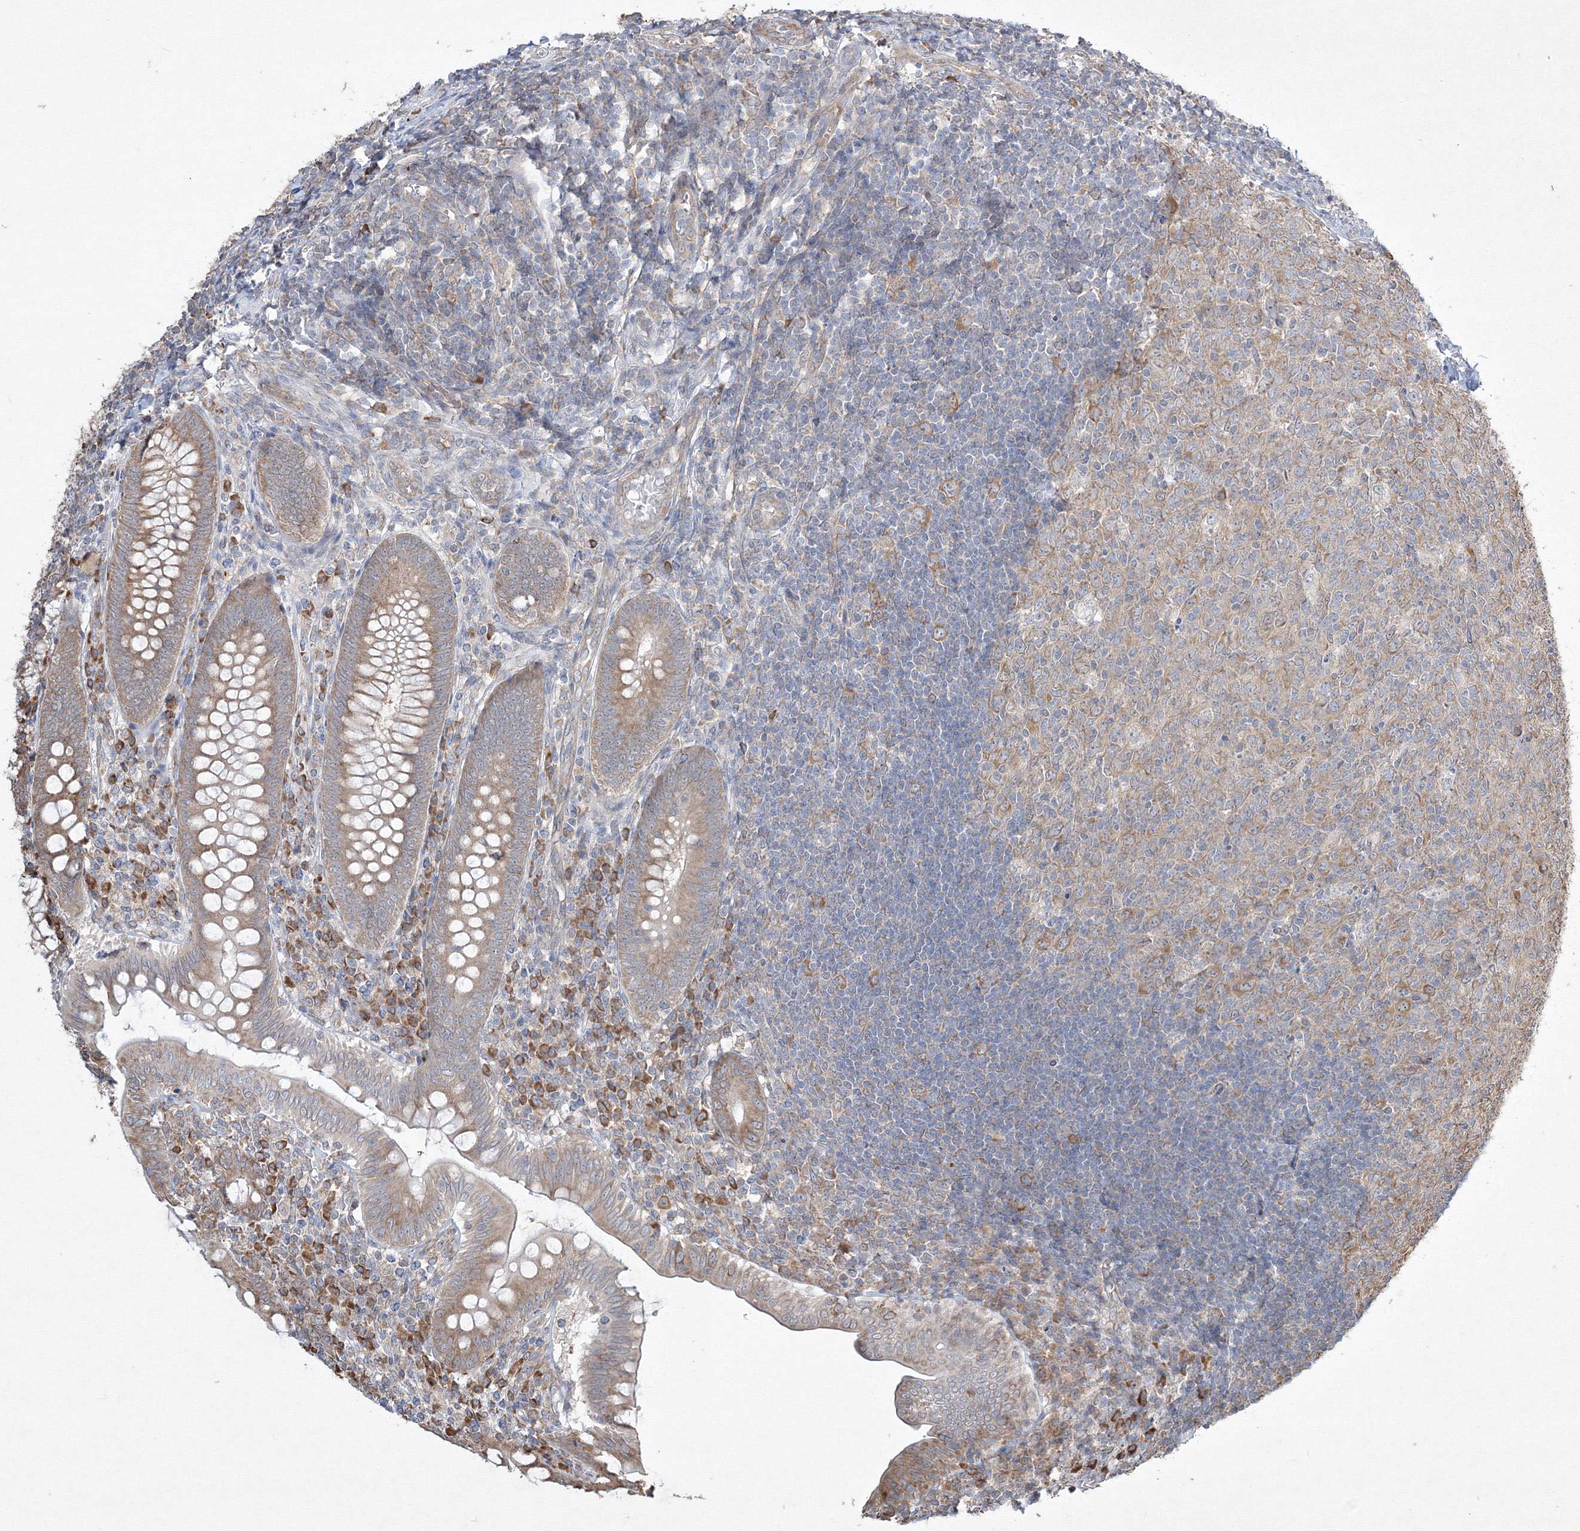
{"staining": {"intensity": "moderate", "quantity": ">75%", "location": "cytoplasmic/membranous"}, "tissue": "appendix", "cell_type": "Glandular cells", "image_type": "normal", "snomed": [{"axis": "morphology", "description": "Normal tissue, NOS"}, {"axis": "topography", "description": "Appendix"}], "caption": "Appendix stained with IHC displays moderate cytoplasmic/membranous positivity in approximately >75% of glandular cells. (DAB IHC, brown staining for protein, blue staining for nuclei).", "gene": "FBXL8", "patient": {"sex": "male", "age": 14}}